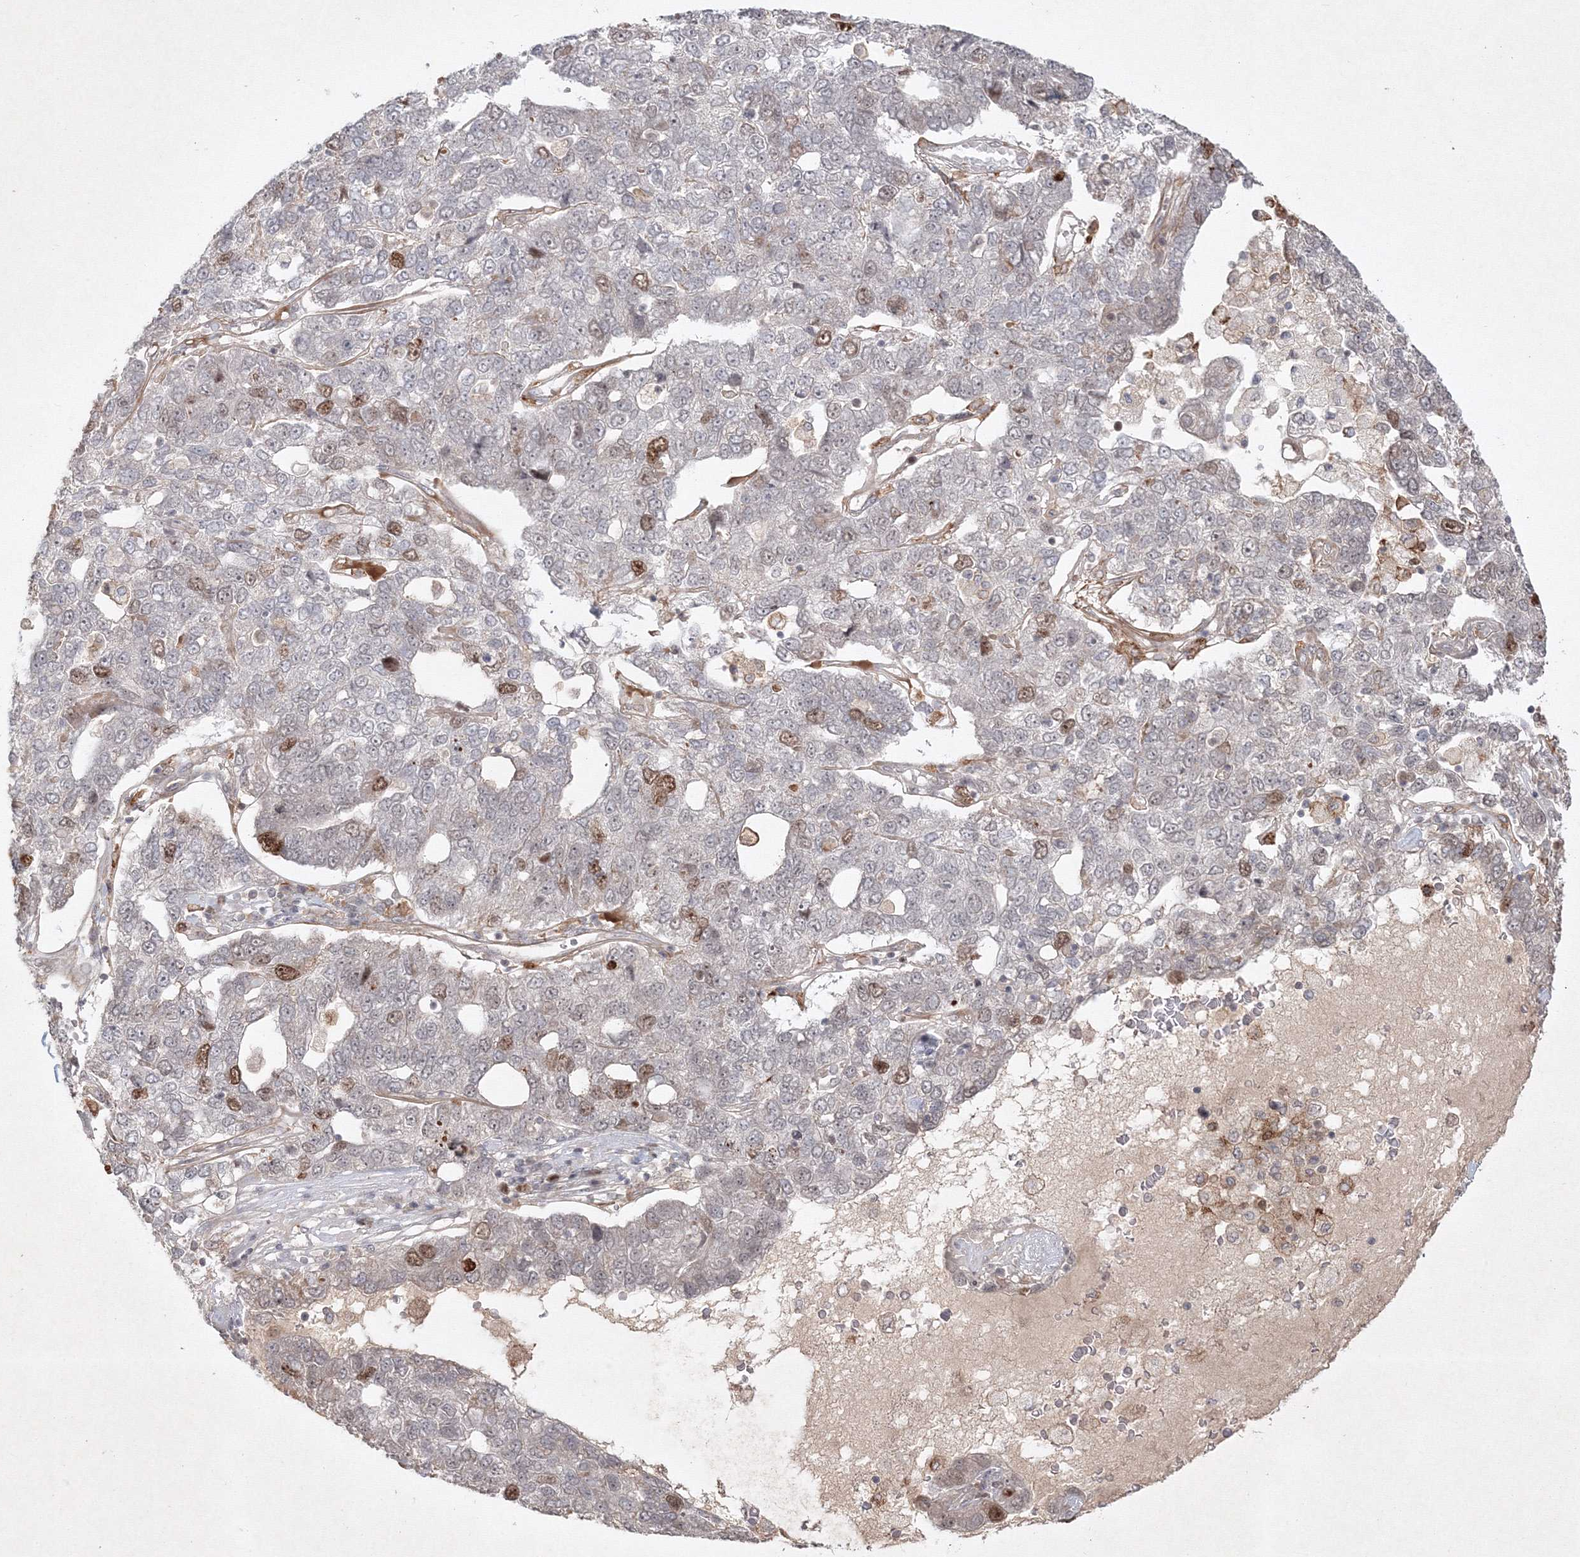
{"staining": {"intensity": "moderate", "quantity": "<25%", "location": "nuclear"}, "tissue": "pancreatic cancer", "cell_type": "Tumor cells", "image_type": "cancer", "snomed": [{"axis": "morphology", "description": "Adenocarcinoma, NOS"}, {"axis": "topography", "description": "Pancreas"}], "caption": "Brown immunohistochemical staining in human adenocarcinoma (pancreatic) exhibits moderate nuclear positivity in about <25% of tumor cells.", "gene": "KIF20A", "patient": {"sex": "female", "age": 61}}